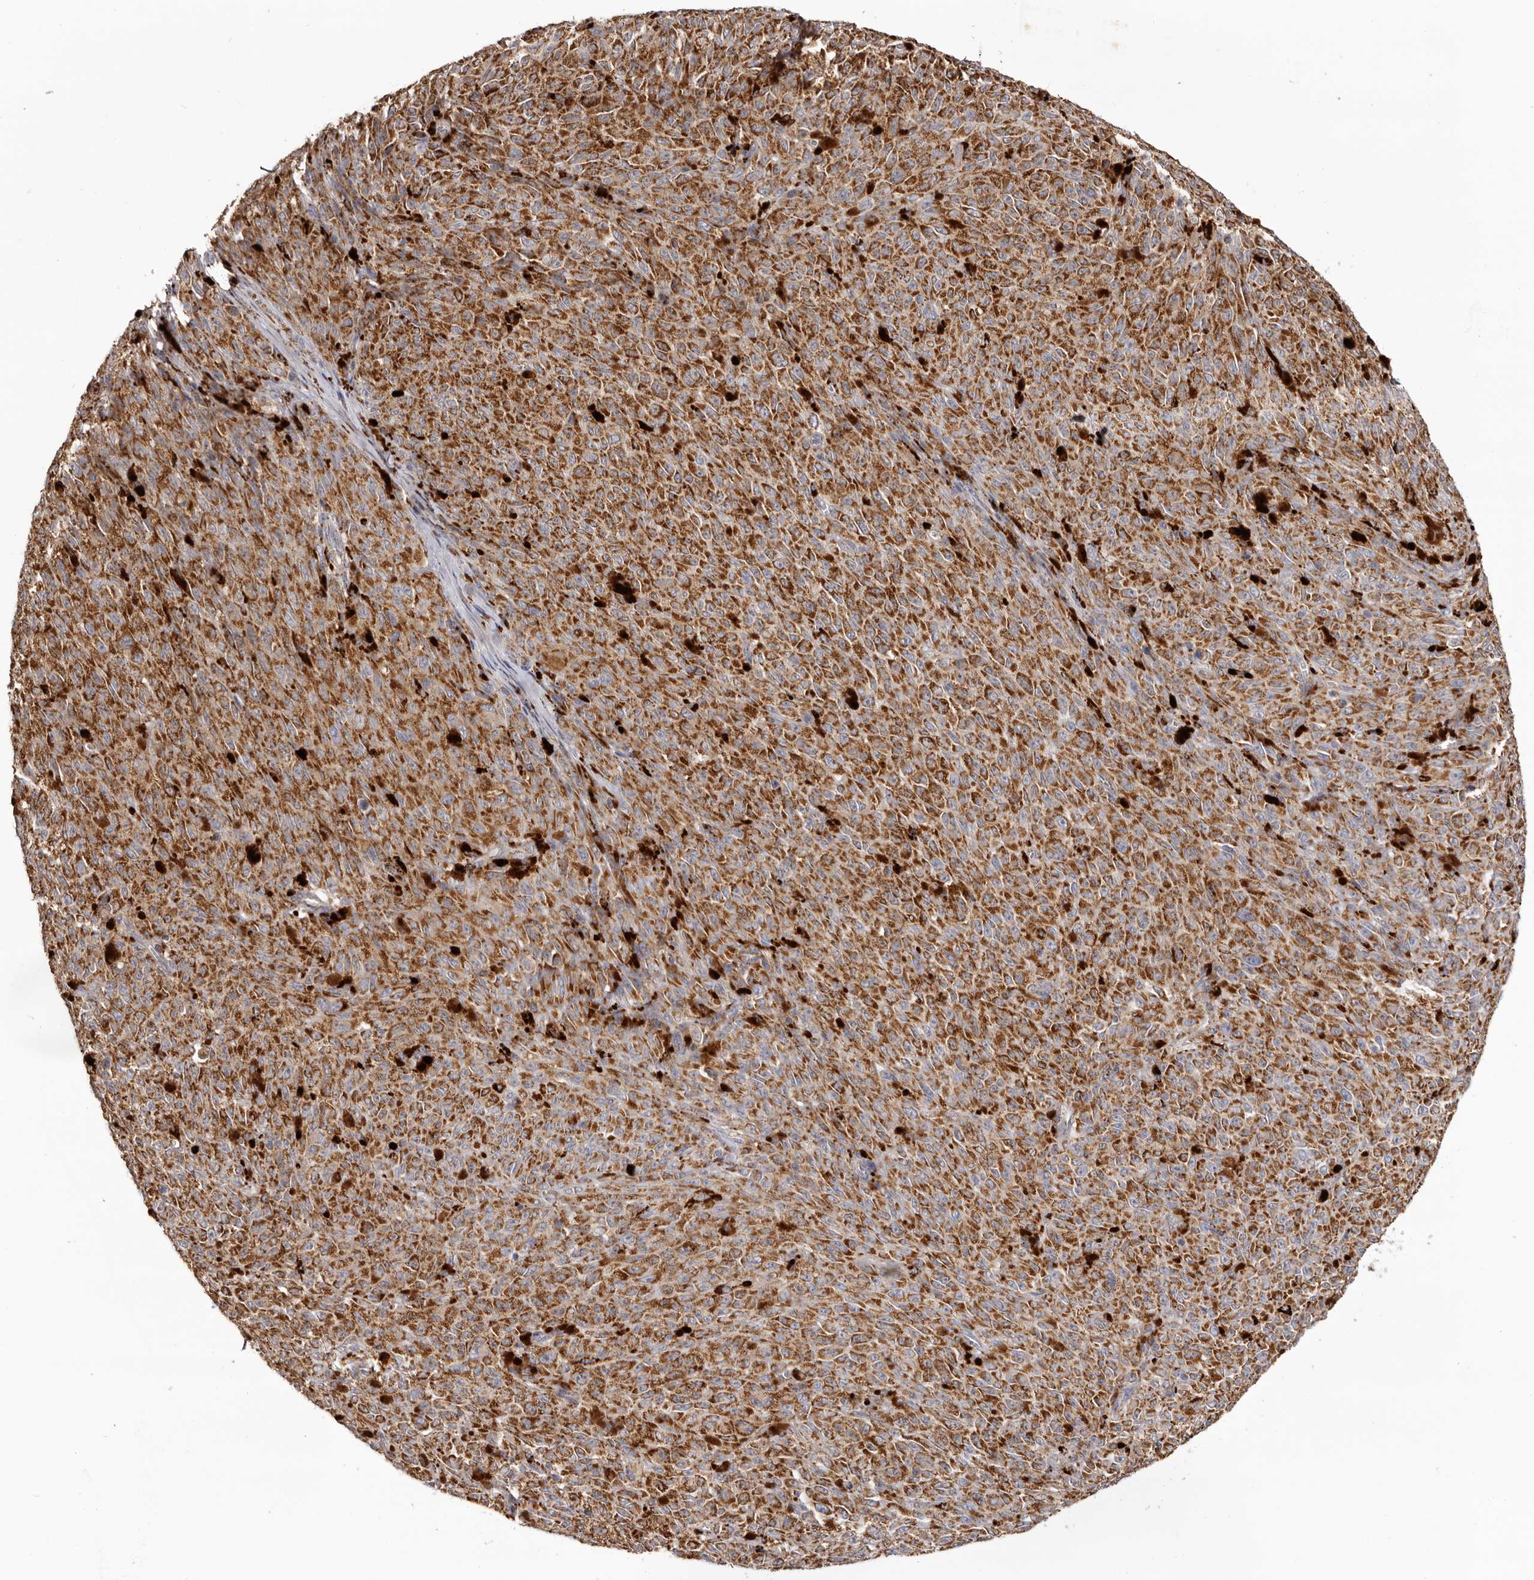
{"staining": {"intensity": "strong", "quantity": ">75%", "location": "cytoplasmic/membranous"}, "tissue": "melanoma", "cell_type": "Tumor cells", "image_type": "cancer", "snomed": [{"axis": "morphology", "description": "Malignant melanoma, NOS"}, {"axis": "topography", "description": "Skin"}], "caption": "Immunohistochemical staining of human melanoma demonstrates high levels of strong cytoplasmic/membranous expression in approximately >75% of tumor cells.", "gene": "MECR", "patient": {"sex": "female", "age": 82}}